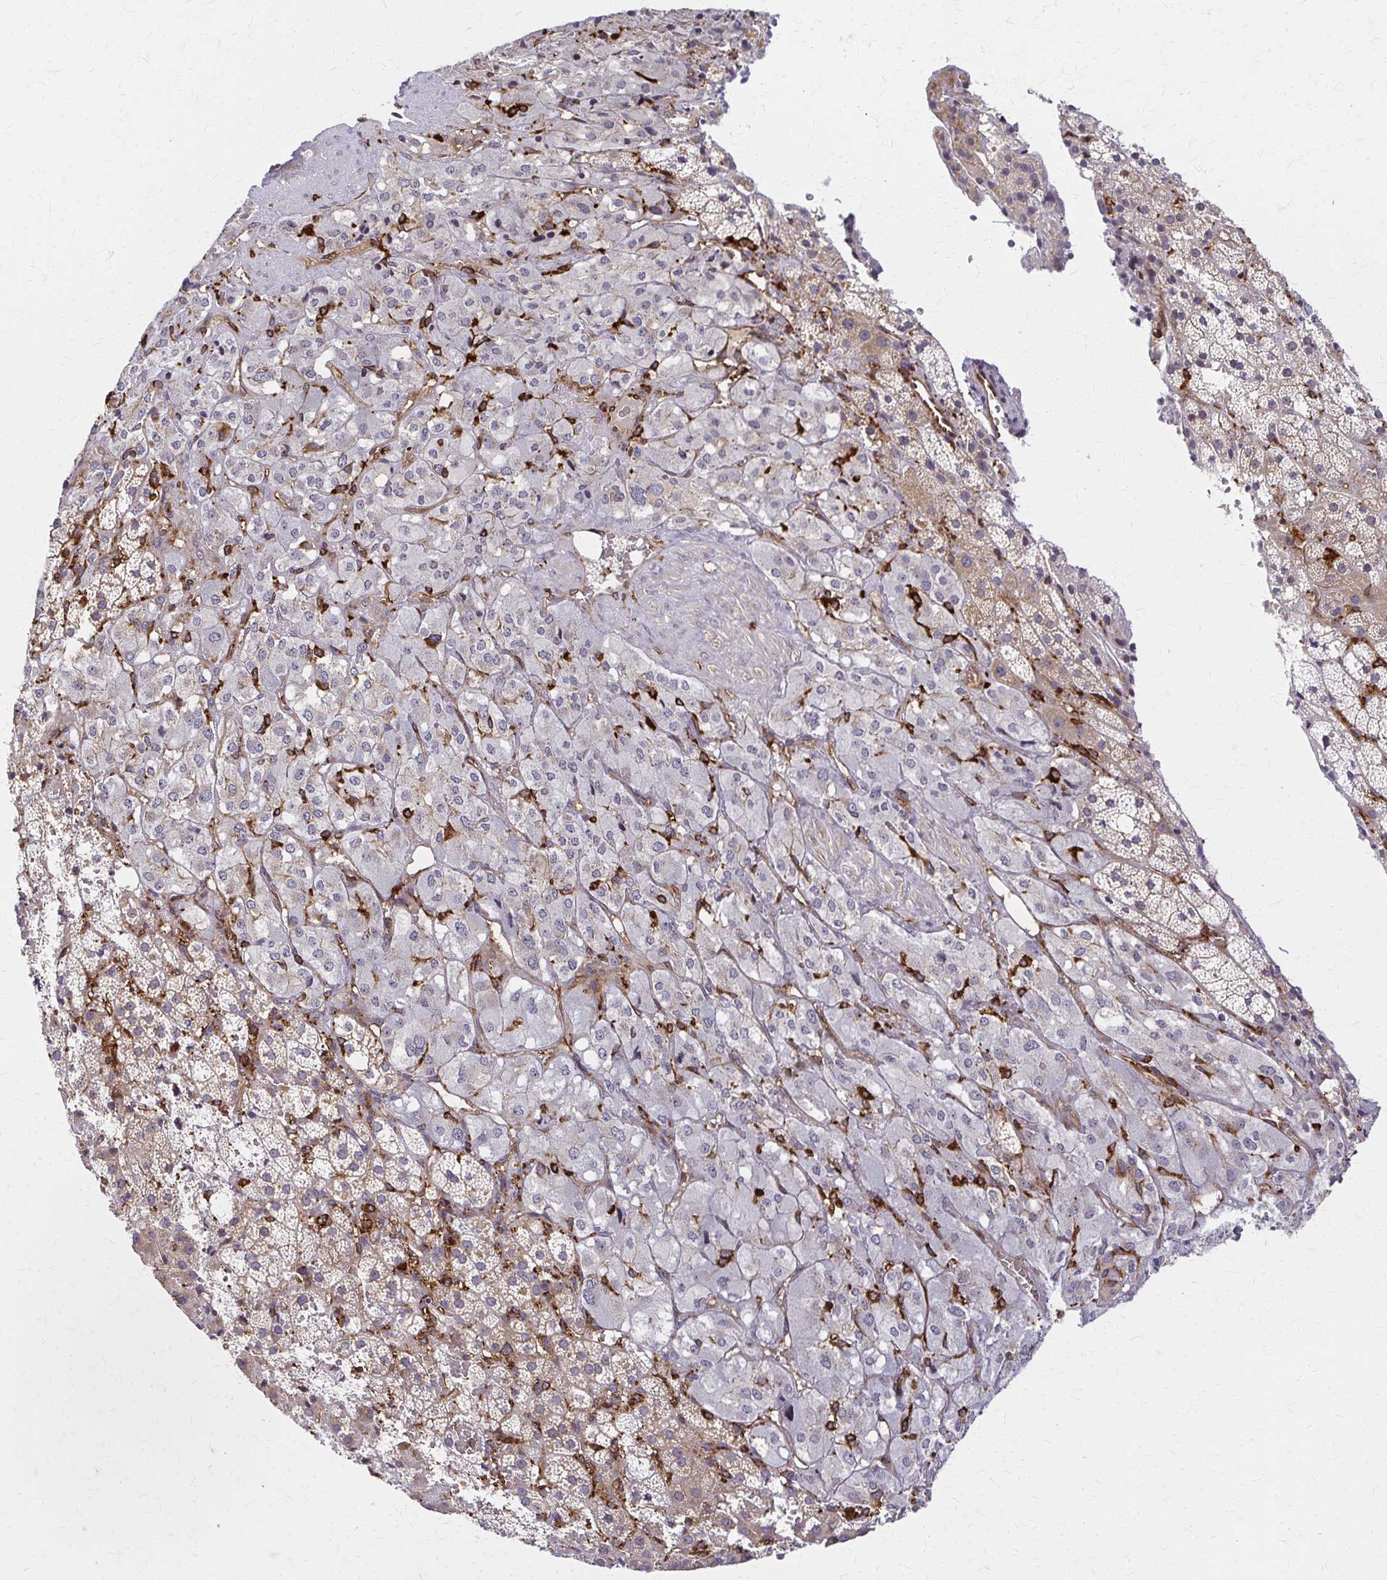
{"staining": {"intensity": "moderate", "quantity": "25%-75%", "location": "cytoplasmic/membranous"}, "tissue": "adrenal gland", "cell_type": "Glandular cells", "image_type": "normal", "snomed": [{"axis": "morphology", "description": "Normal tissue, NOS"}, {"axis": "topography", "description": "Adrenal gland"}], "caption": "A brown stain shows moderate cytoplasmic/membranous expression of a protein in glandular cells of benign adrenal gland. The staining was performed using DAB to visualize the protein expression in brown, while the nuclei were stained in blue with hematoxylin (Magnification: 20x).", "gene": "WASF2", "patient": {"sex": "male", "age": 53}}